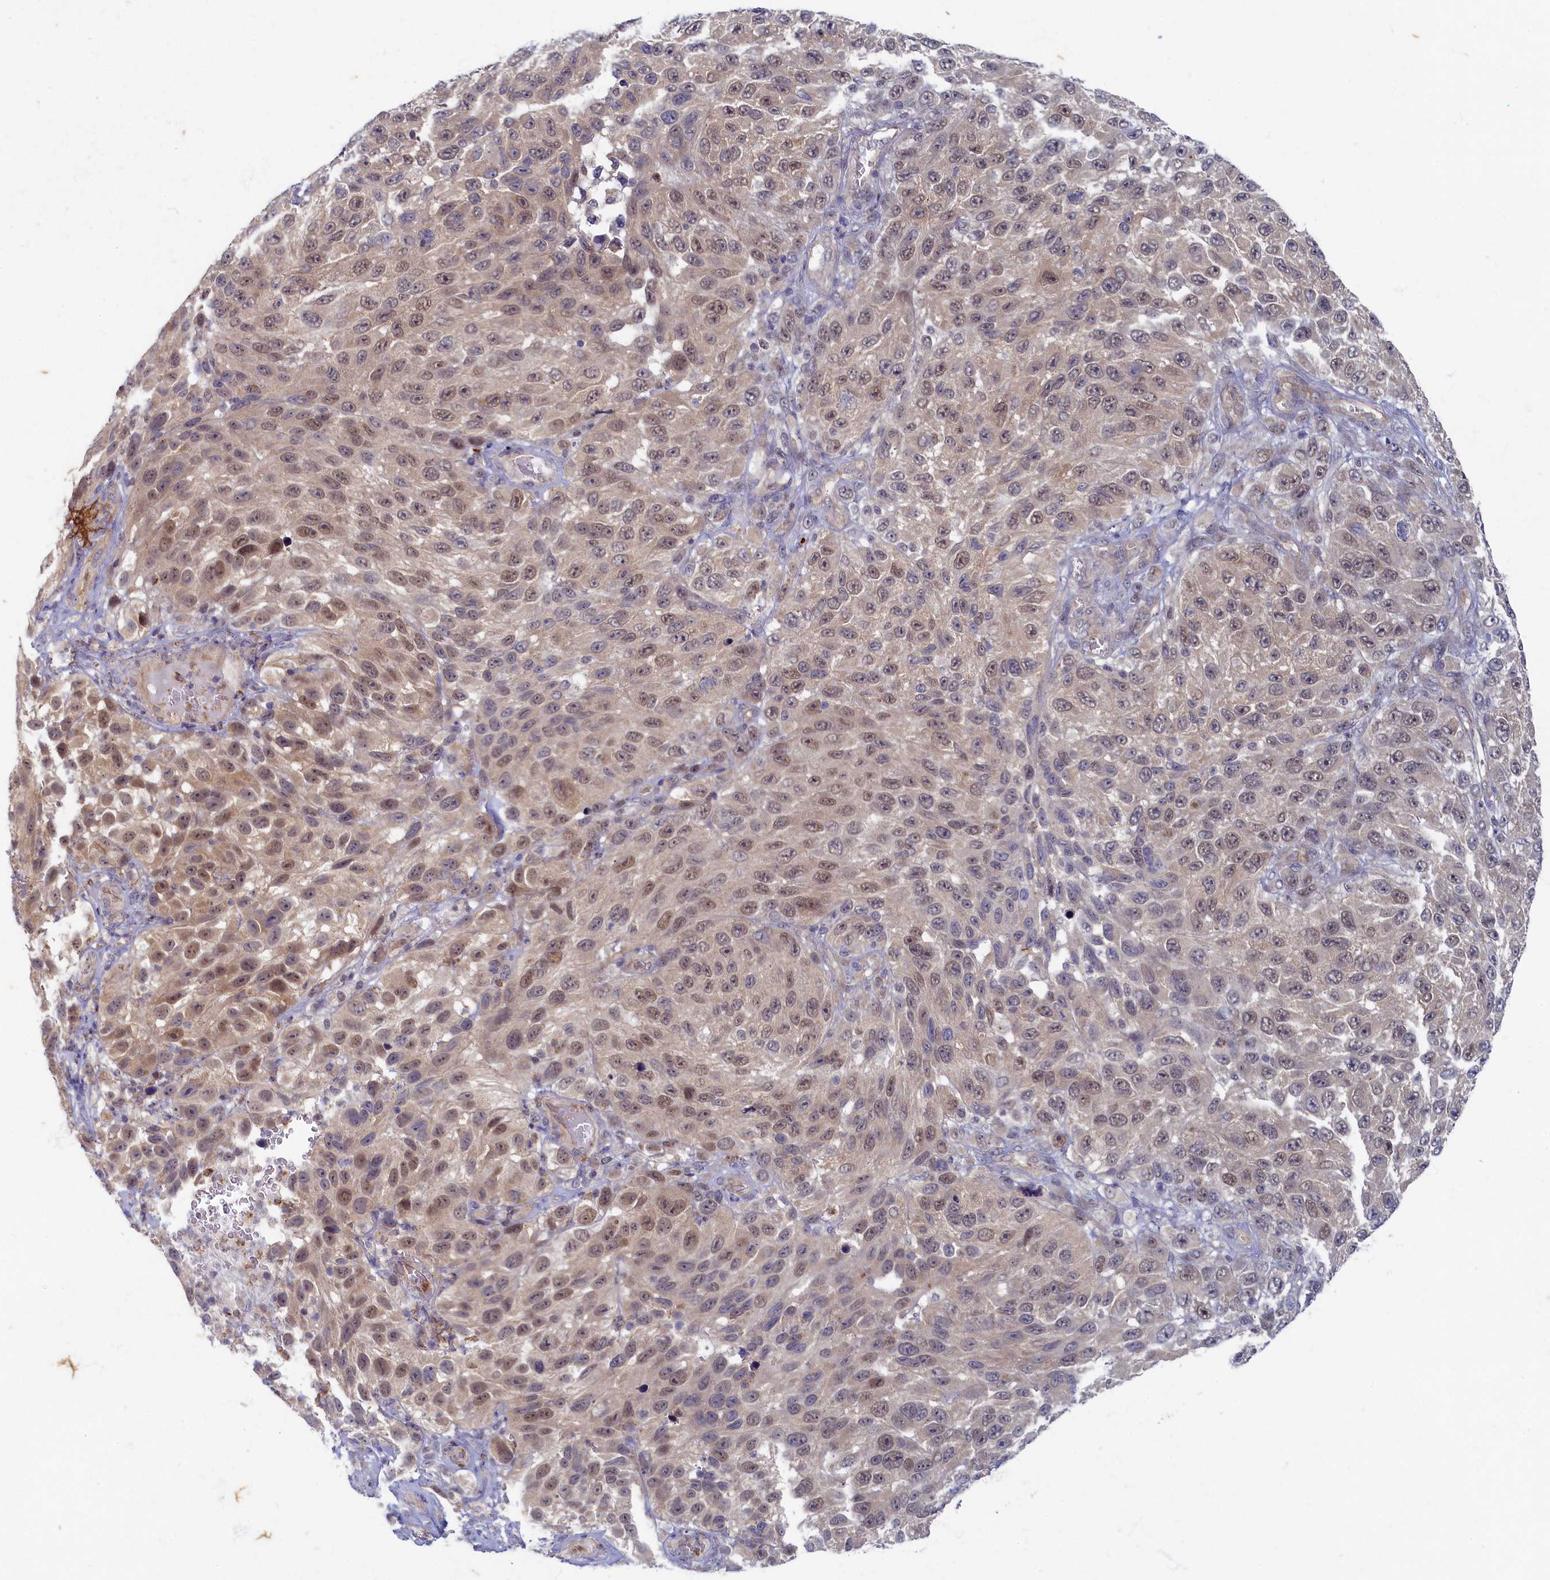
{"staining": {"intensity": "moderate", "quantity": "<25%", "location": "nuclear"}, "tissue": "melanoma", "cell_type": "Tumor cells", "image_type": "cancer", "snomed": [{"axis": "morphology", "description": "Malignant melanoma, NOS"}, {"axis": "topography", "description": "Skin"}], "caption": "DAB immunohistochemical staining of malignant melanoma shows moderate nuclear protein staining in about <25% of tumor cells. The protein is stained brown, and the nuclei are stained in blue (DAB (3,3'-diaminobenzidine) IHC with brightfield microscopy, high magnification).", "gene": "WDR59", "patient": {"sex": "female", "age": 96}}